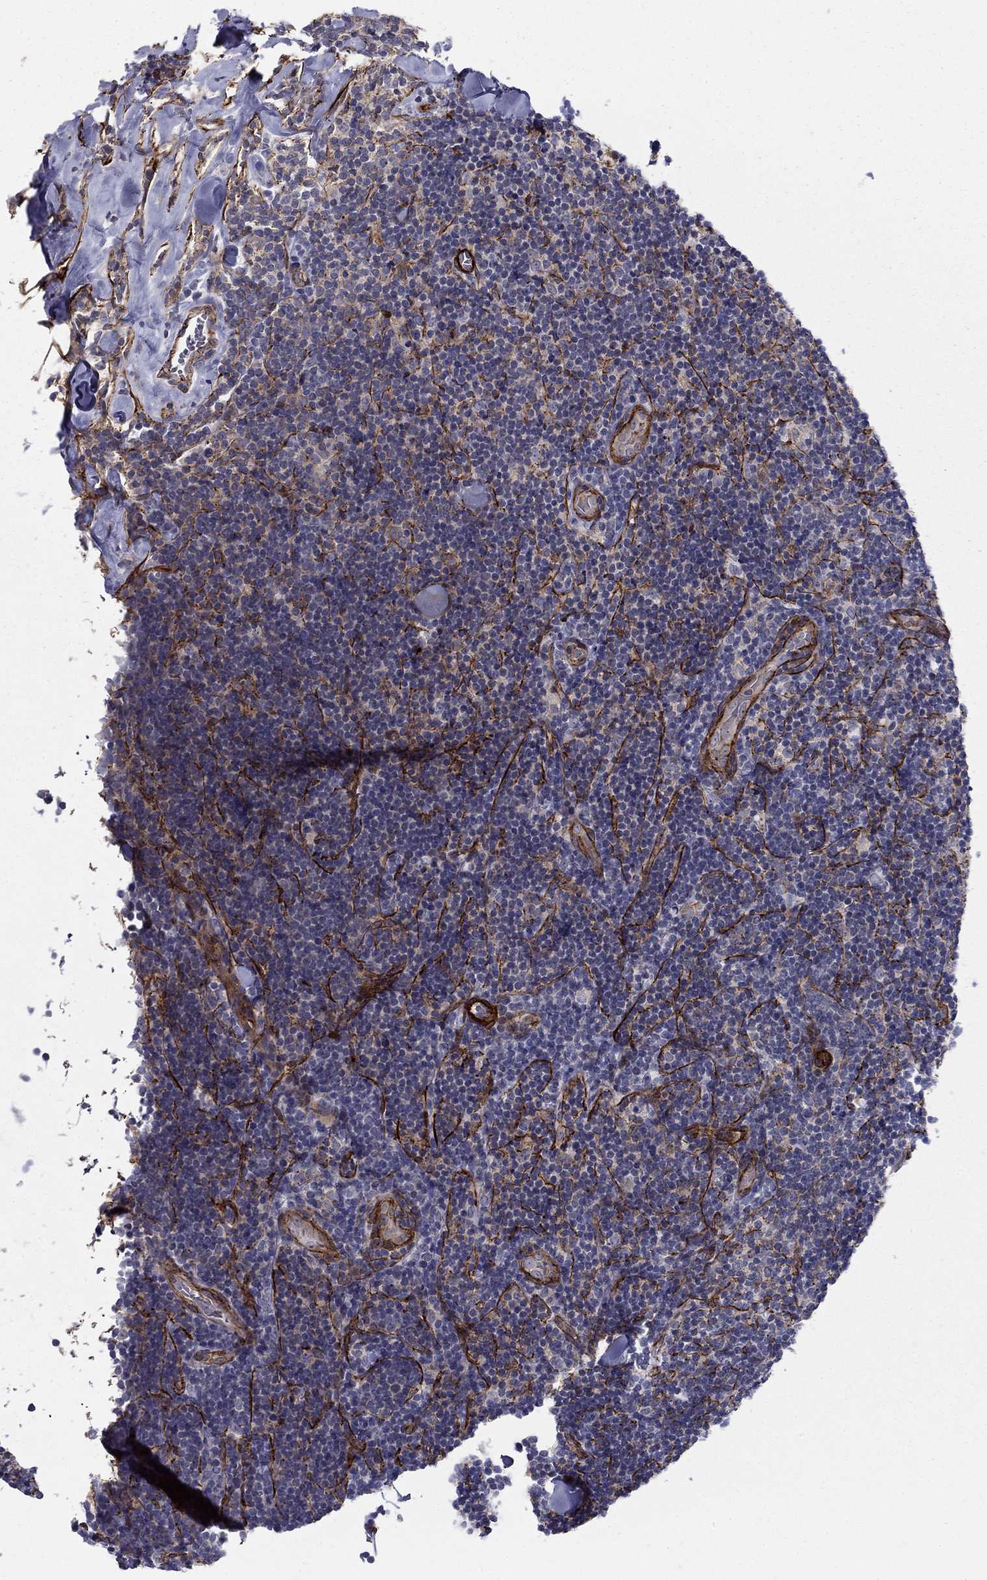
{"staining": {"intensity": "negative", "quantity": "none", "location": "none"}, "tissue": "lymphoma", "cell_type": "Tumor cells", "image_type": "cancer", "snomed": [{"axis": "morphology", "description": "Malignant lymphoma, non-Hodgkin's type, Low grade"}, {"axis": "topography", "description": "Lymph node"}], "caption": "An IHC photomicrograph of malignant lymphoma, non-Hodgkin's type (low-grade) is shown. There is no staining in tumor cells of malignant lymphoma, non-Hodgkin's type (low-grade). The staining is performed using DAB (3,3'-diaminobenzidine) brown chromogen with nuclei counter-stained in using hematoxylin.", "gene": "KRBA1", "patient": {"sex": "female", "age": 56}}